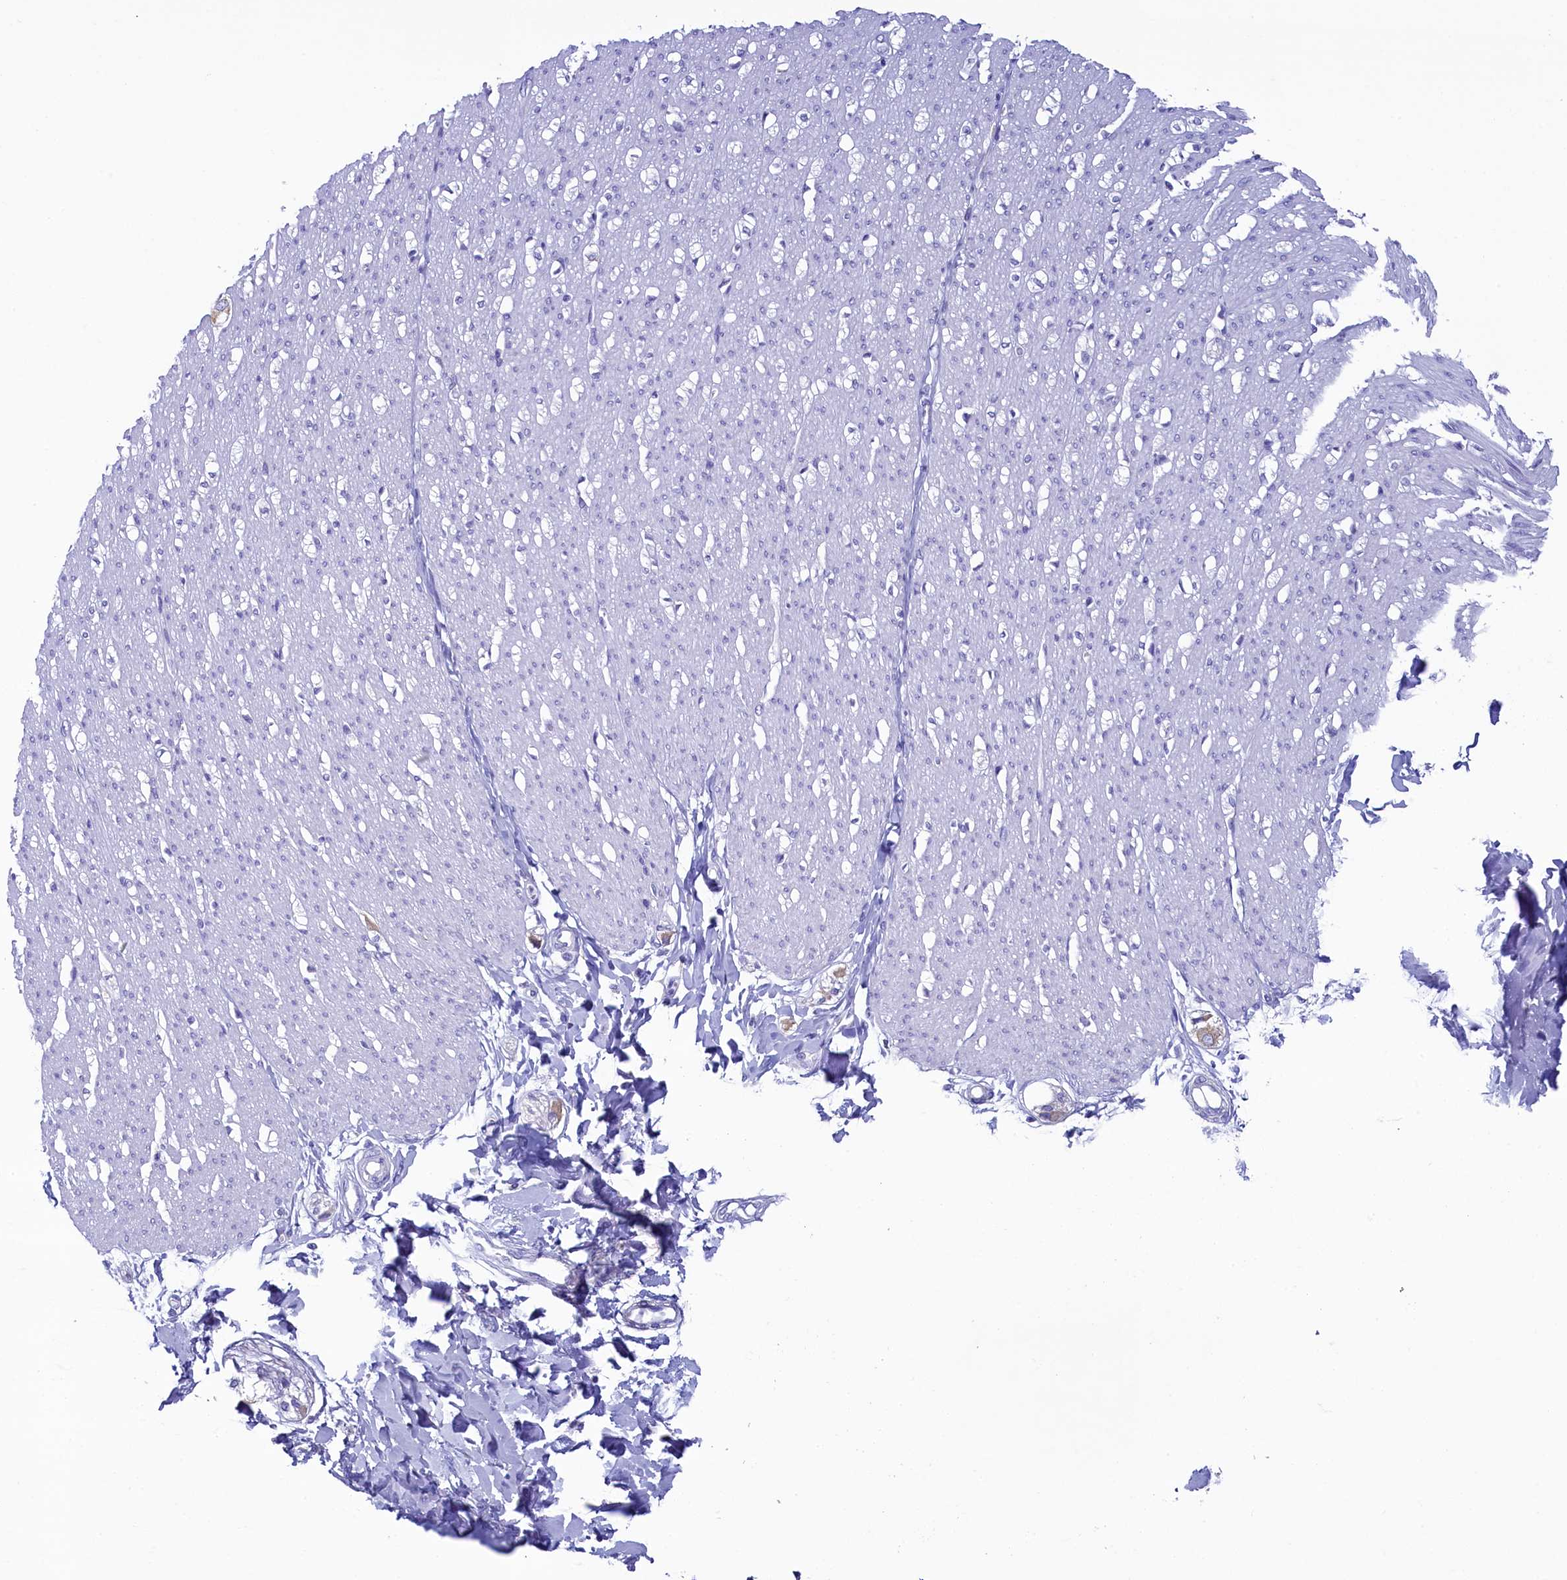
{"staining": {"intensity": "negative", "quantity": "none", "location": "none"}, "tissue": "smooth muscle", "cell_type": "Smooth muscle cells", "image_type": "normal", "snomed": [{"axis": "morphology", "description": "Normal tissue, NOS"}, {"axis": "morphology", "description": "Adenocarcinoma, NOS"}, {"axis": "topography", "description": "Colon"}, {"axis": "topography", "description": "Peripheral nerve tissue"}], "caption": "High power microscopy micrograph of an IHC image of normal smooth muscle, revealing no significant positivity in smooth muscle cells. Brightfield microscopy of IHC stained with DAB (3,3'-diaminobenzidine) (brown) and hematoxylin (blue), captured at high magnification.", "gene": "SKA3", "patient": {"sex": "male", "age": 14}}